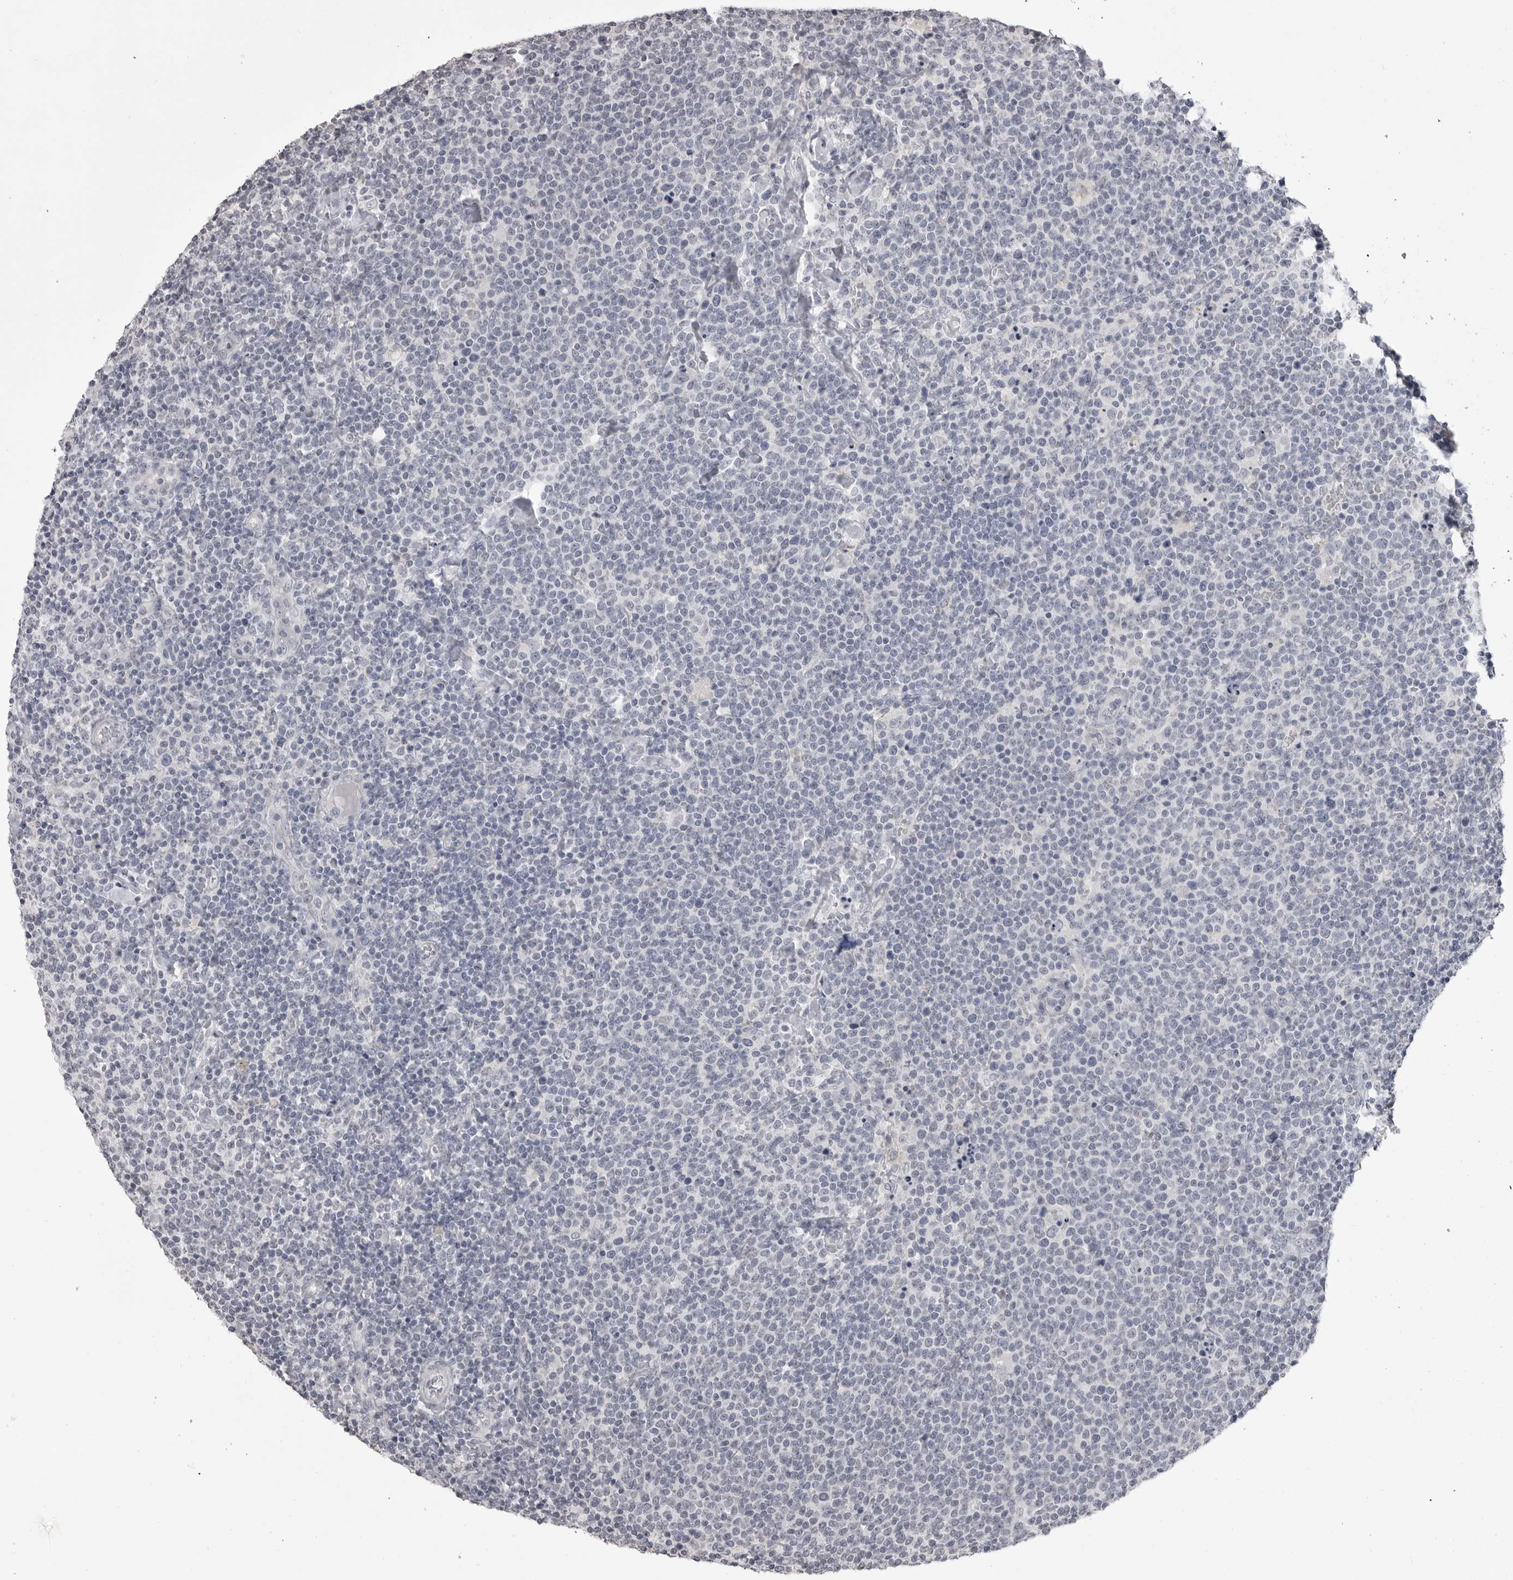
{"staining": {"intensity": "negative", "quantity": "none", "location": "none"}, "tissue": "lymphoma", "cell_type": "Tumor cells", "image_type": "cancer", "snomed": [{"axis": "morphology", "description": "Malignant lymphoma, non-Hodgkin's type, High grade"}, {"axis": "topography", "description": "Lymph node"}], "caption": "Tumor cells show no significant expression in lymphoma. (Brightfield microscopy of DAB (3,3'-diaminobenzidine) immunohistochemistry (IHC) at high magnification).", "gene": "GPN2", "patient": {"sex": "male", "age": 61}}